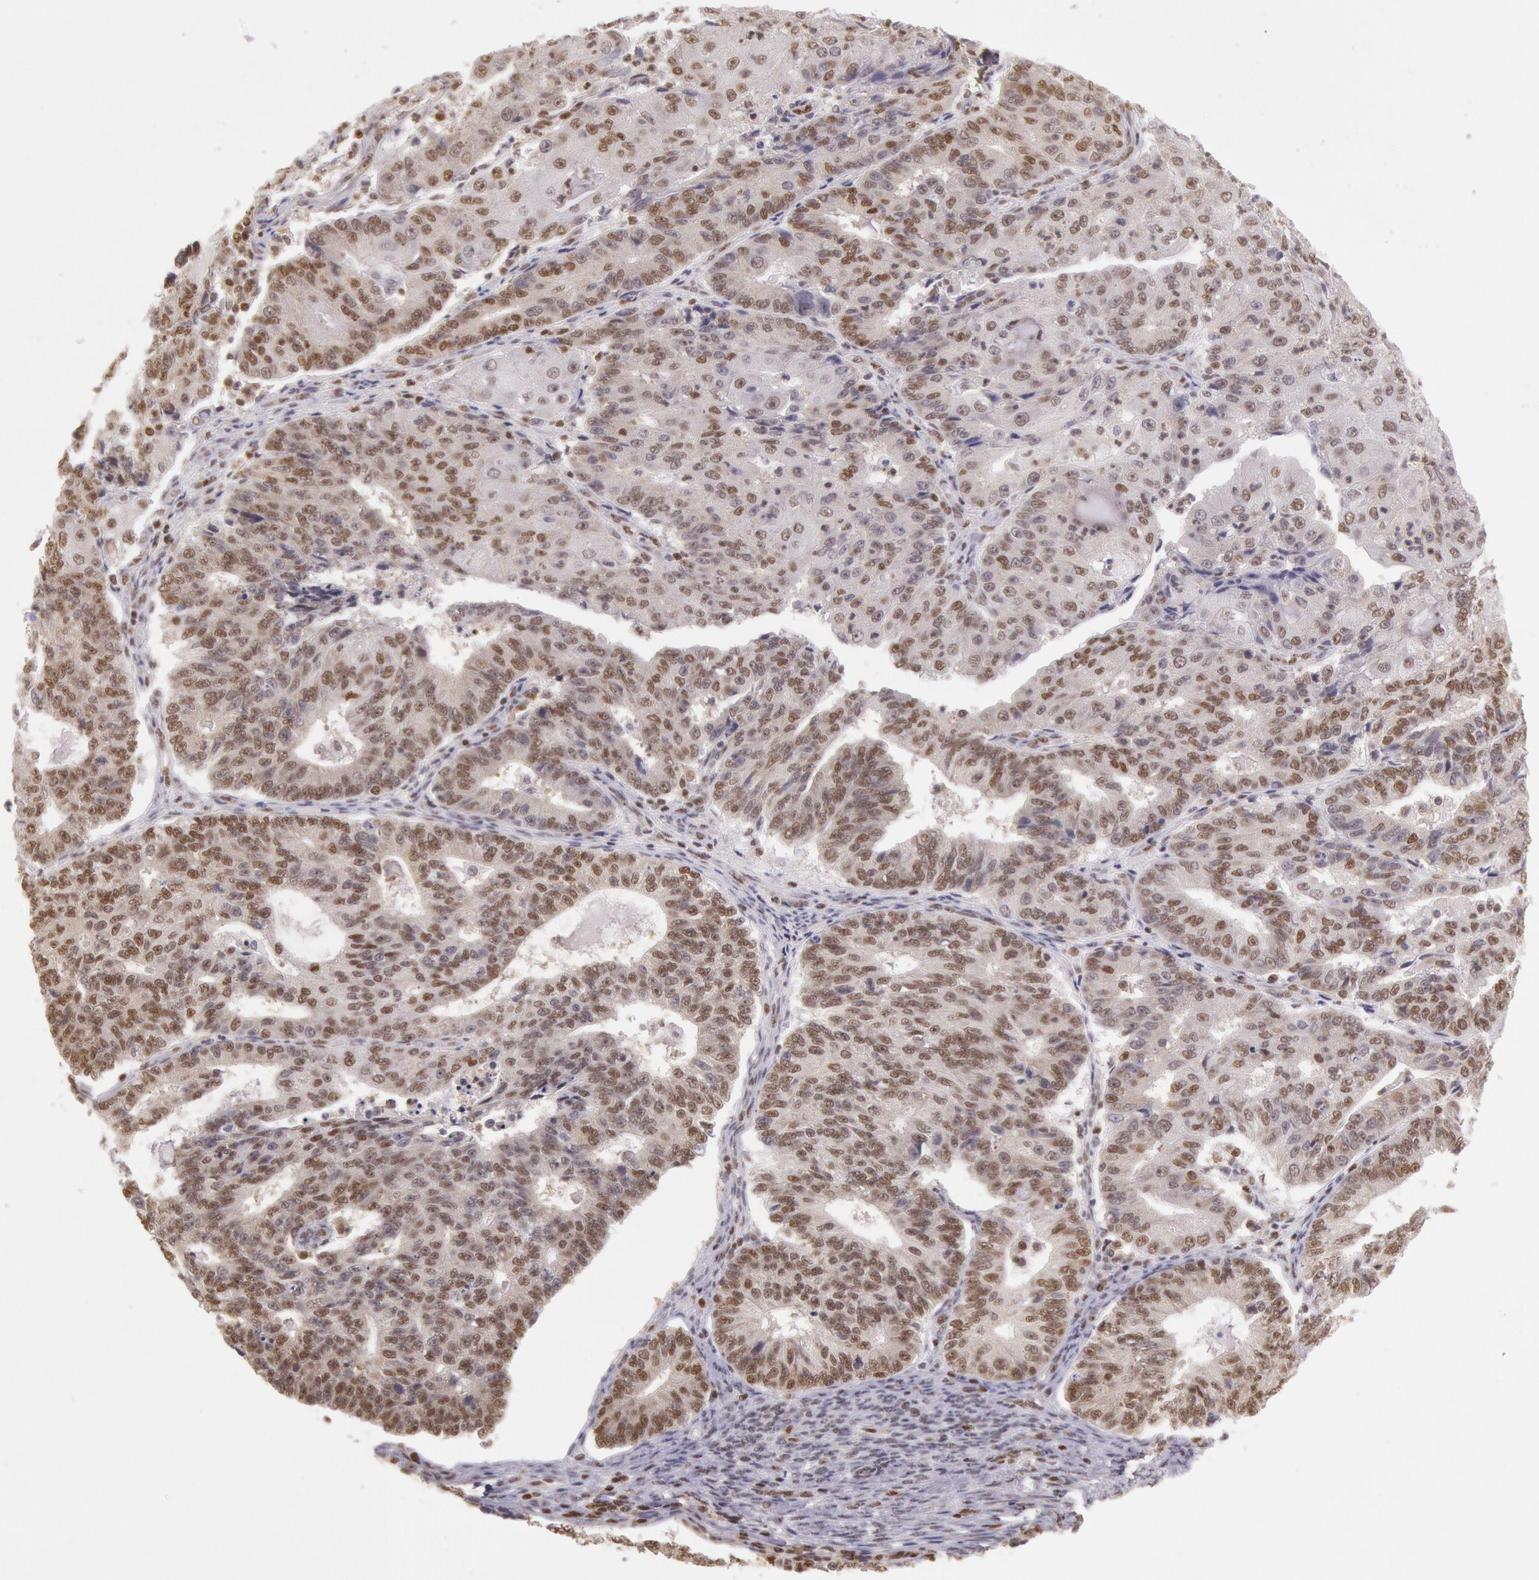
{"staining": {"intensity": "moderate", "quantity": ">75%", "location": "nuclear"}, "tissue": "endometrial cancer", "cell_type": "Tumor cells", "image_type": "cancer", "snomed": [{"axis": "morphology", "description": "Adenocarcinoma, NOS"}, {"axis": "topography", "description": "Endometrium"}], "caption": "Protein analysis of endometrial adenocarcinoma tissue shows moderate nuclear expression in approximately >75% of tumor cells.", "gene": "ESS2", "patient": {"sex": "female", "age": 56}}